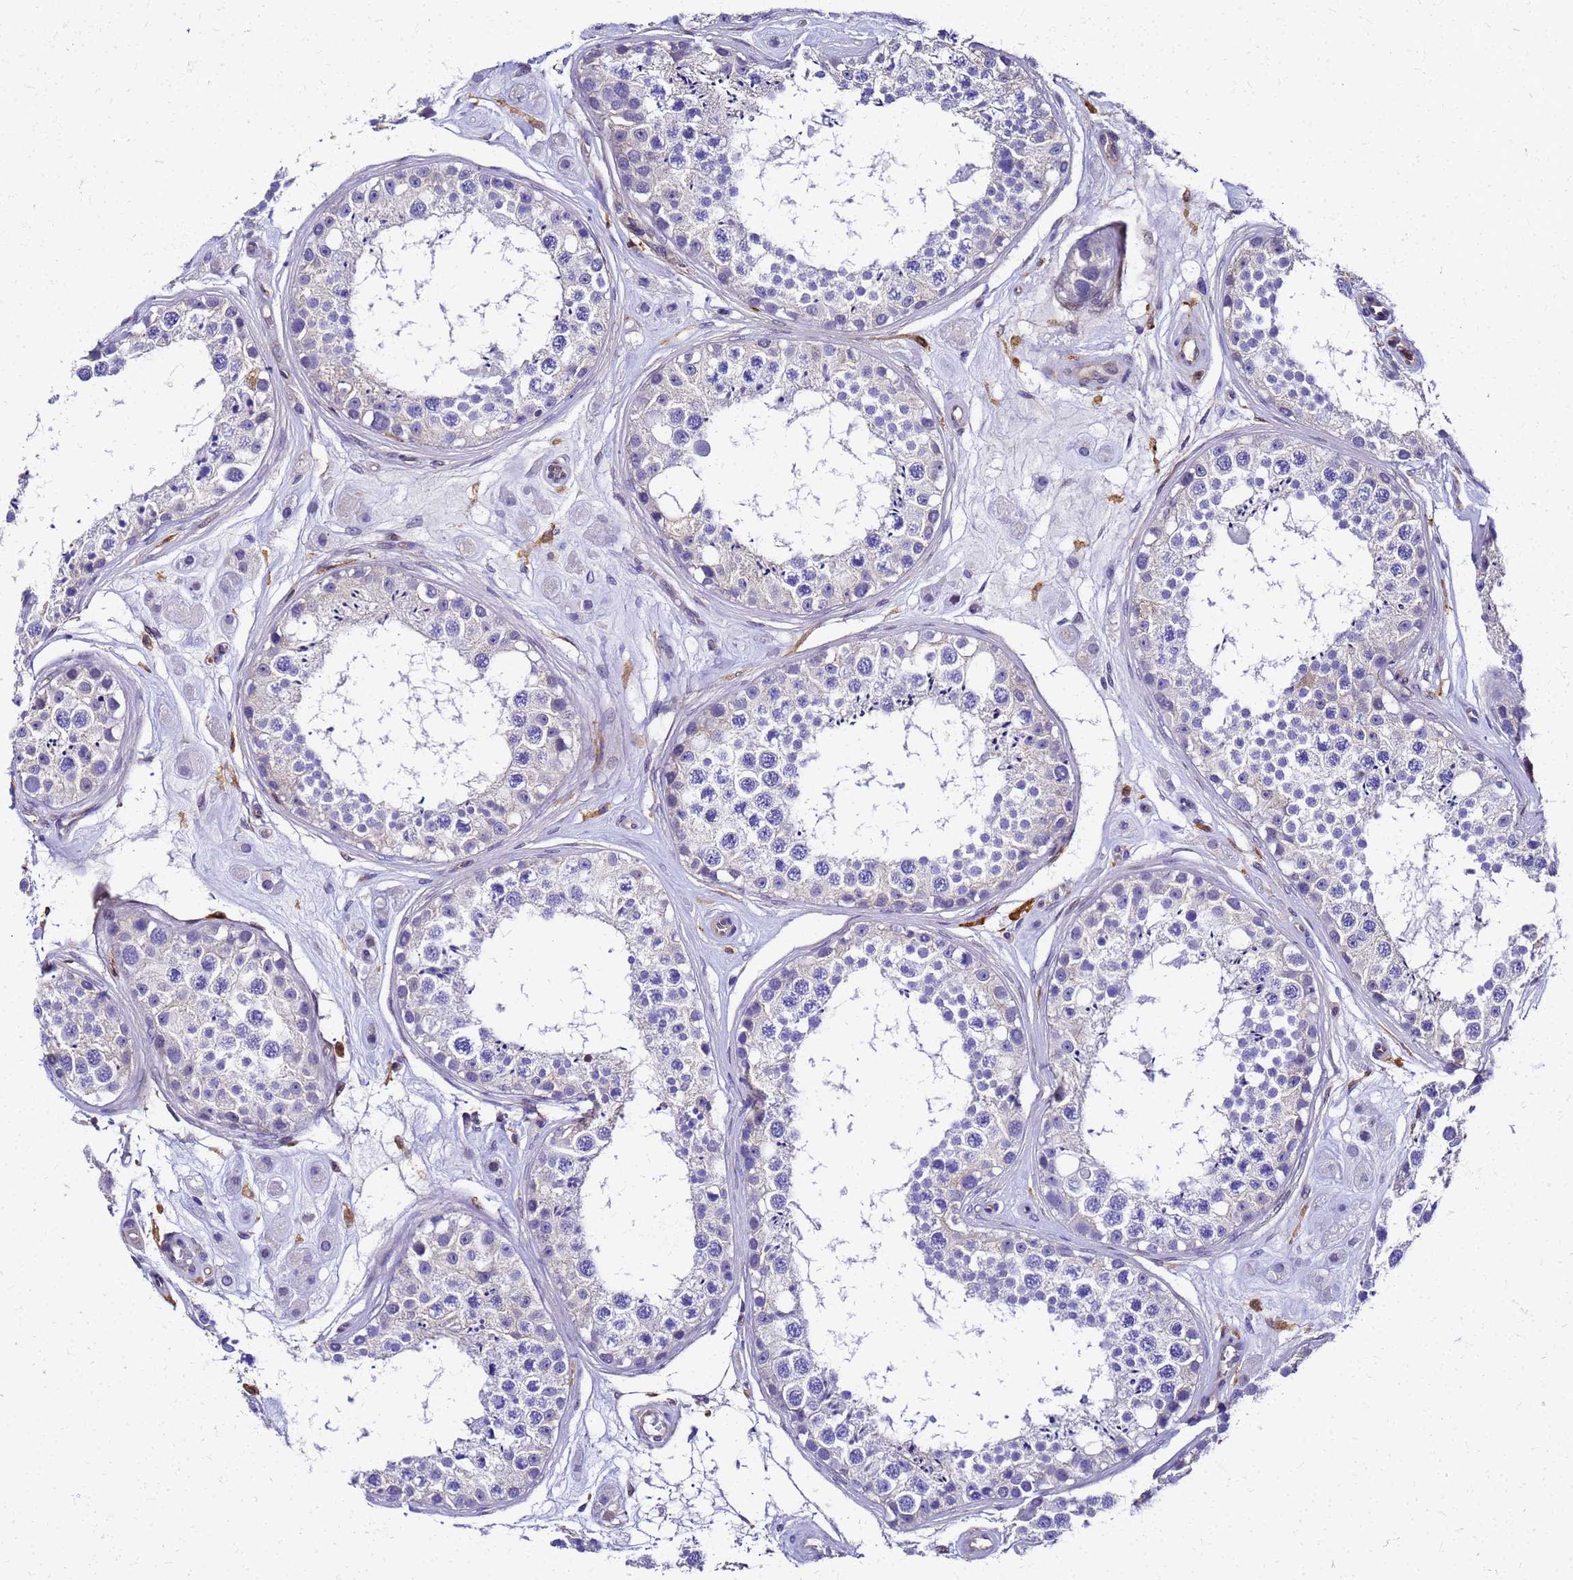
{"staining": {"intensity": "weak", "quantity": "<25%", "location": "cytoplasmic/membranous,nuclear"}, "tissue": "testis", "cell_type": "Cells in seminiferous ducts", "image_type": "normal", "snomed": [{"axis": "morphology", "description": "Normal tissue, NOS"}, {"axis": "topography", "description": "Testis"}], "caption": "The image demonstrates no staining of cells in seminiferous ducts in normal testis.", "gene": "S100A11", "patient": {"sex": "male", "age": 25}}